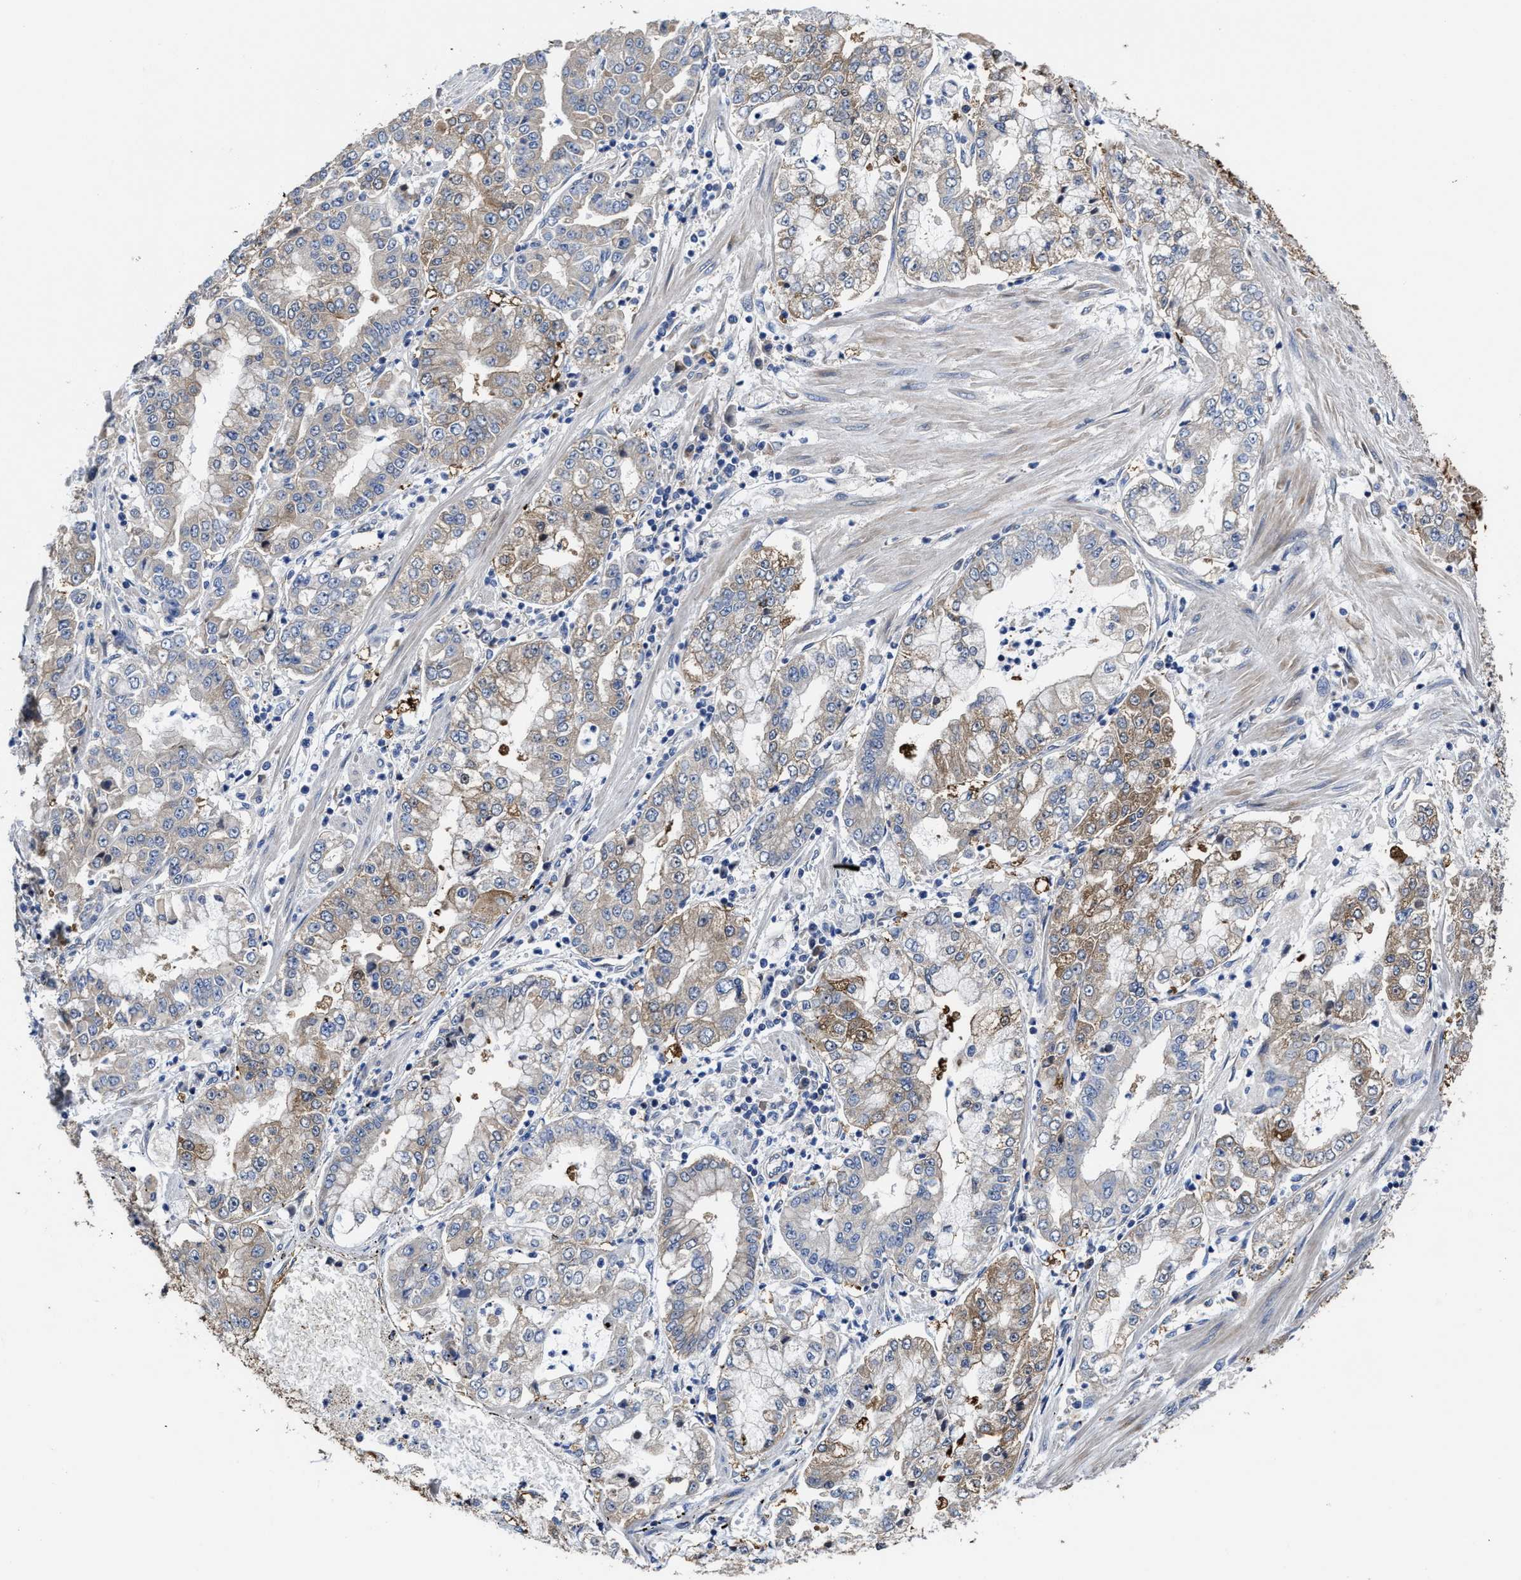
{"staining": {"intensity": "moderate", "quantity": "25%-75%", "location": "cytoplasmic/membranous"}, "tissue": "stomach cancer", "cell_type": "Tumor cells", "image_type": "cancer", "snomed": [{"axis": "morphology", "description": "Adenocarcinoma, NOS"}, {"axis": "topography", "description": "Stomach"}], "caption": "Stomach cancer (adenocarcinoma) stained with IHC displays moderate cytoplasmic/membranous staining in about 25%-75% of tumor cells.", "gene": "TRAF6", "patient": {"sex": "male", "age": 76}}